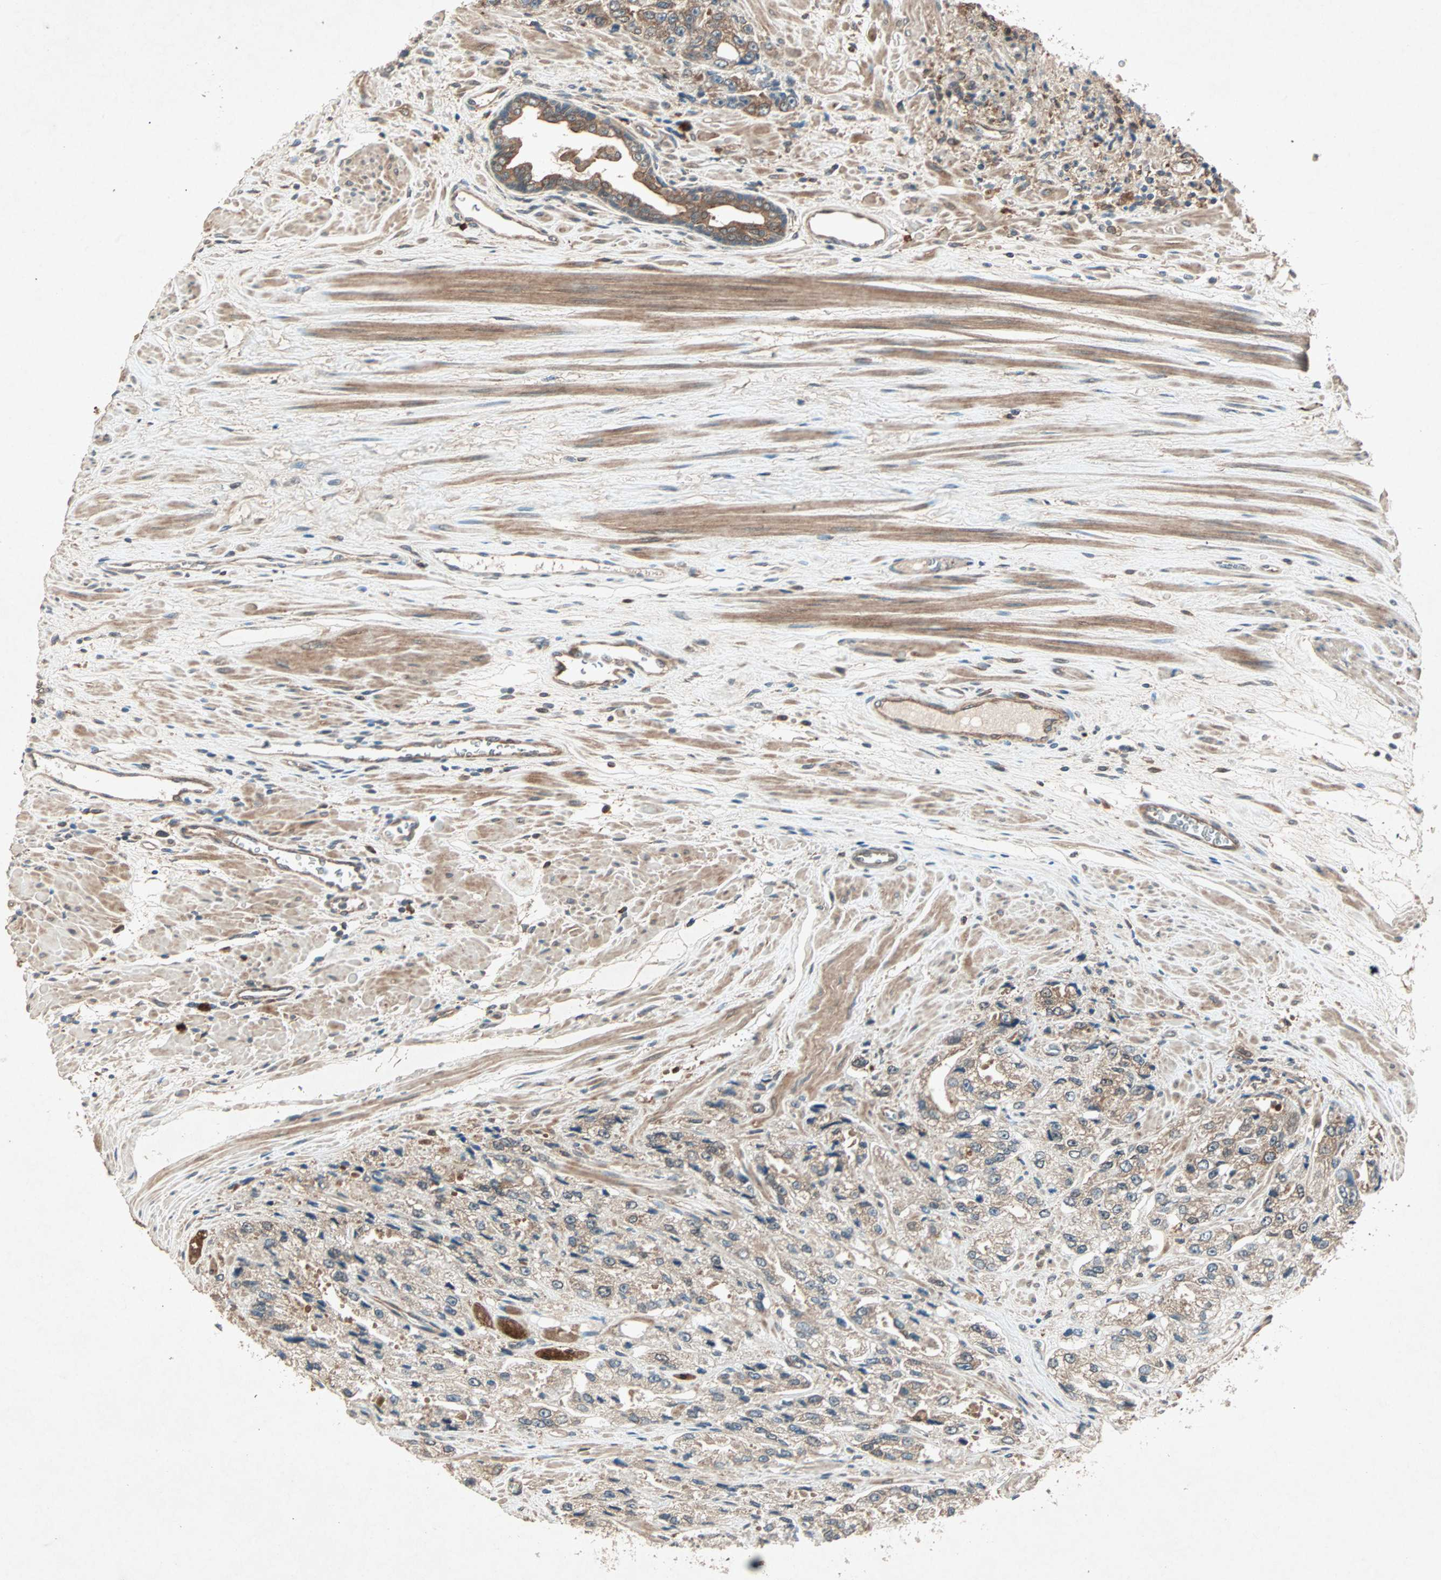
{"staining": {"intensity": "weak", "quantity": "25%-75%", "location": "cytoplasmic/membranous"}, "tissue": "prostate cancer", "cell_type": "Tumor cells", "image_type": "cancer", "snomed": [{"axis": "morphology", "description": "Adenocarcinoma, High grade"}, {"axis": "topography", "description": "Prostate"}], "caption": "Brown immunohistochemical staining in high-grade adenocarcinoma (prostate) displays weak cytoplasmic/membranous staining in about 25%-75% of tumor cells. (DAB (3,3'-diaminobenzidine) IHC, brown staining for protein, blue staining for nuclei).", "gene": "SDSL", "patient": {"sex": "male", "age": 58}}